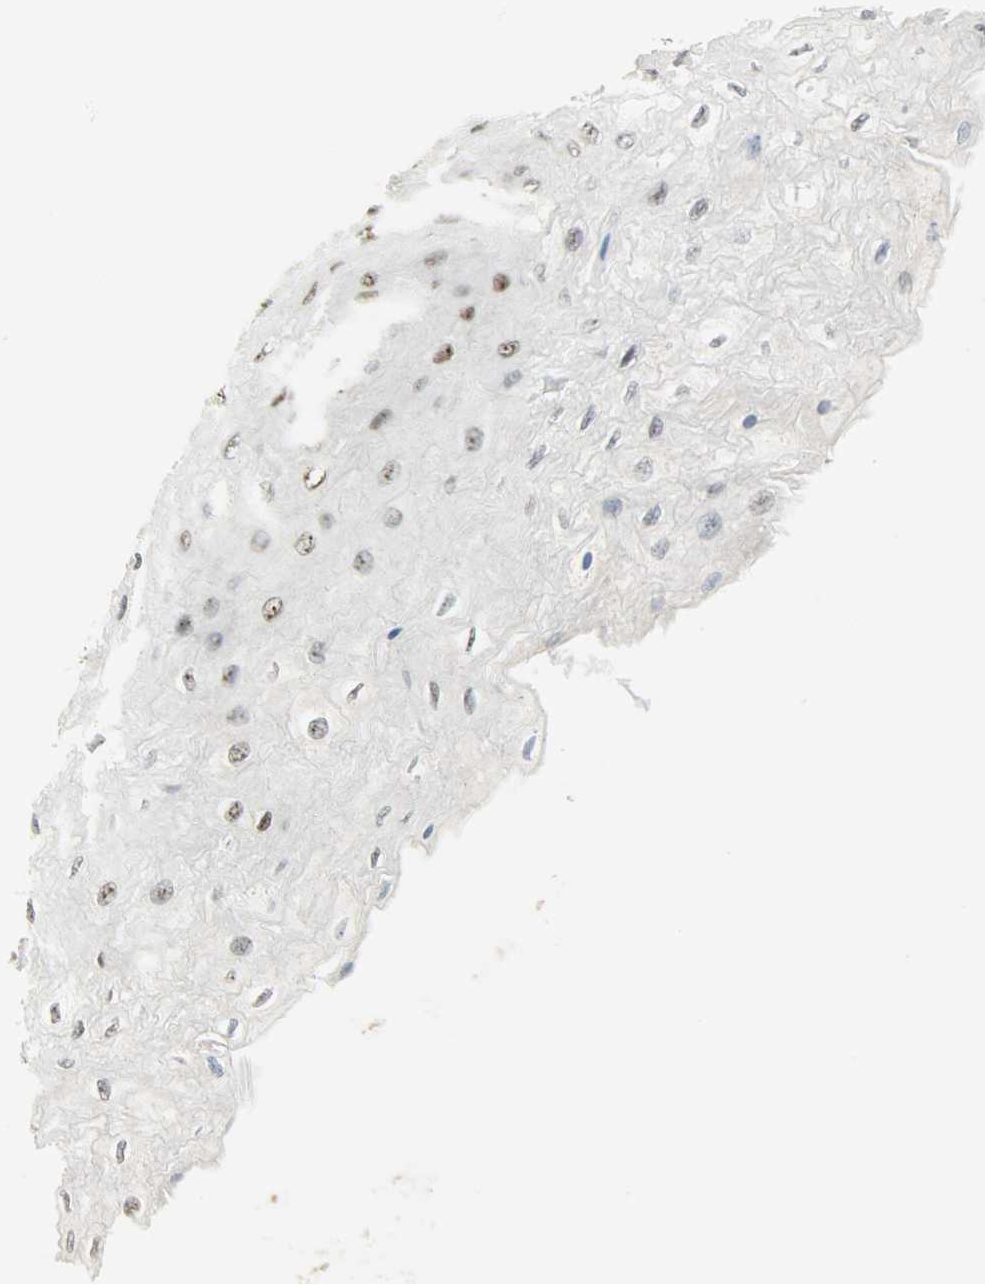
{"staining": {"intensity": "strong", "quantity": ">75%", "location": "nuclear"}, "tissue": "esophagus", "cell_type": "Squamous epithelial cells", "image_type": "normal", "snomed": [{"axis": "morphology", "description": "Normal tissue, NOS"}, {"axis": "topography", "description": "Esophagus"}], "caption": "The immunohistochemical stain highlights strong nuclear staining in squamous epithelial cells of normal esophagus.", "gene": "SUGP1", "patient": {"sex": "female", "age": 72}}